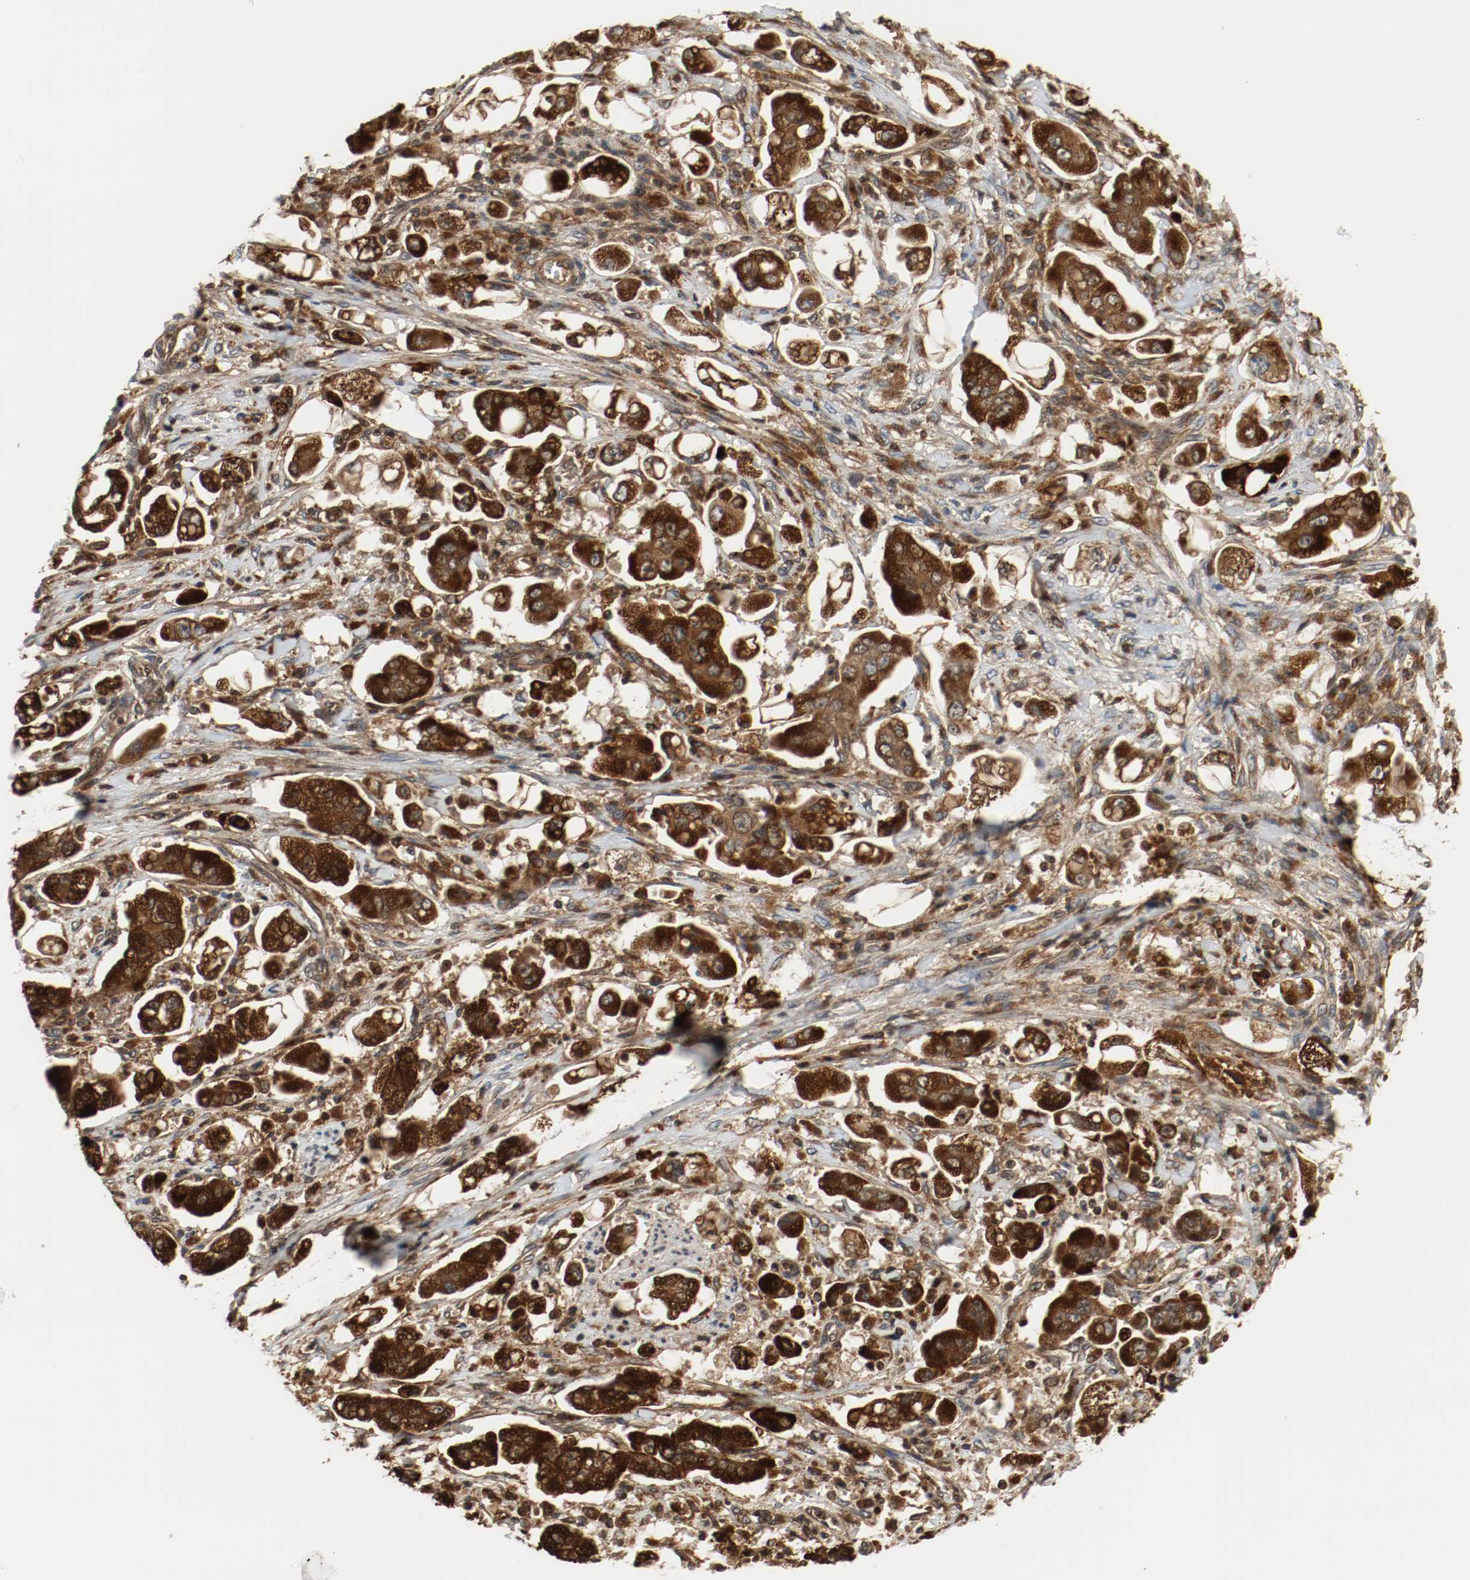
{"staining": {"intensity": "strong", "quantity": ">75%", "location": "cytoplasmic/membranous"}, "tissue": "stomach cancer", "cell_type": "Tumor cells", "image_type": "cancer", "snomed": [{"axis": "morphology", "description": "Adenocarcinoma, NOS"}, {"axis": "topography", "description": "Stomach"}], "caption": "Stomach cancer (adenocarcinoma) was stained to show a protein in brown. There is high levels of strong cytoplasmic/membranous positivity in about >75% of tumor cells. (Stains: DAB in brown, nuclei in blue, Microscopy: brightfield microscopy at high magnification).", "gene": "LAMP2", "patient": {"sex": "male", "age": 62}}